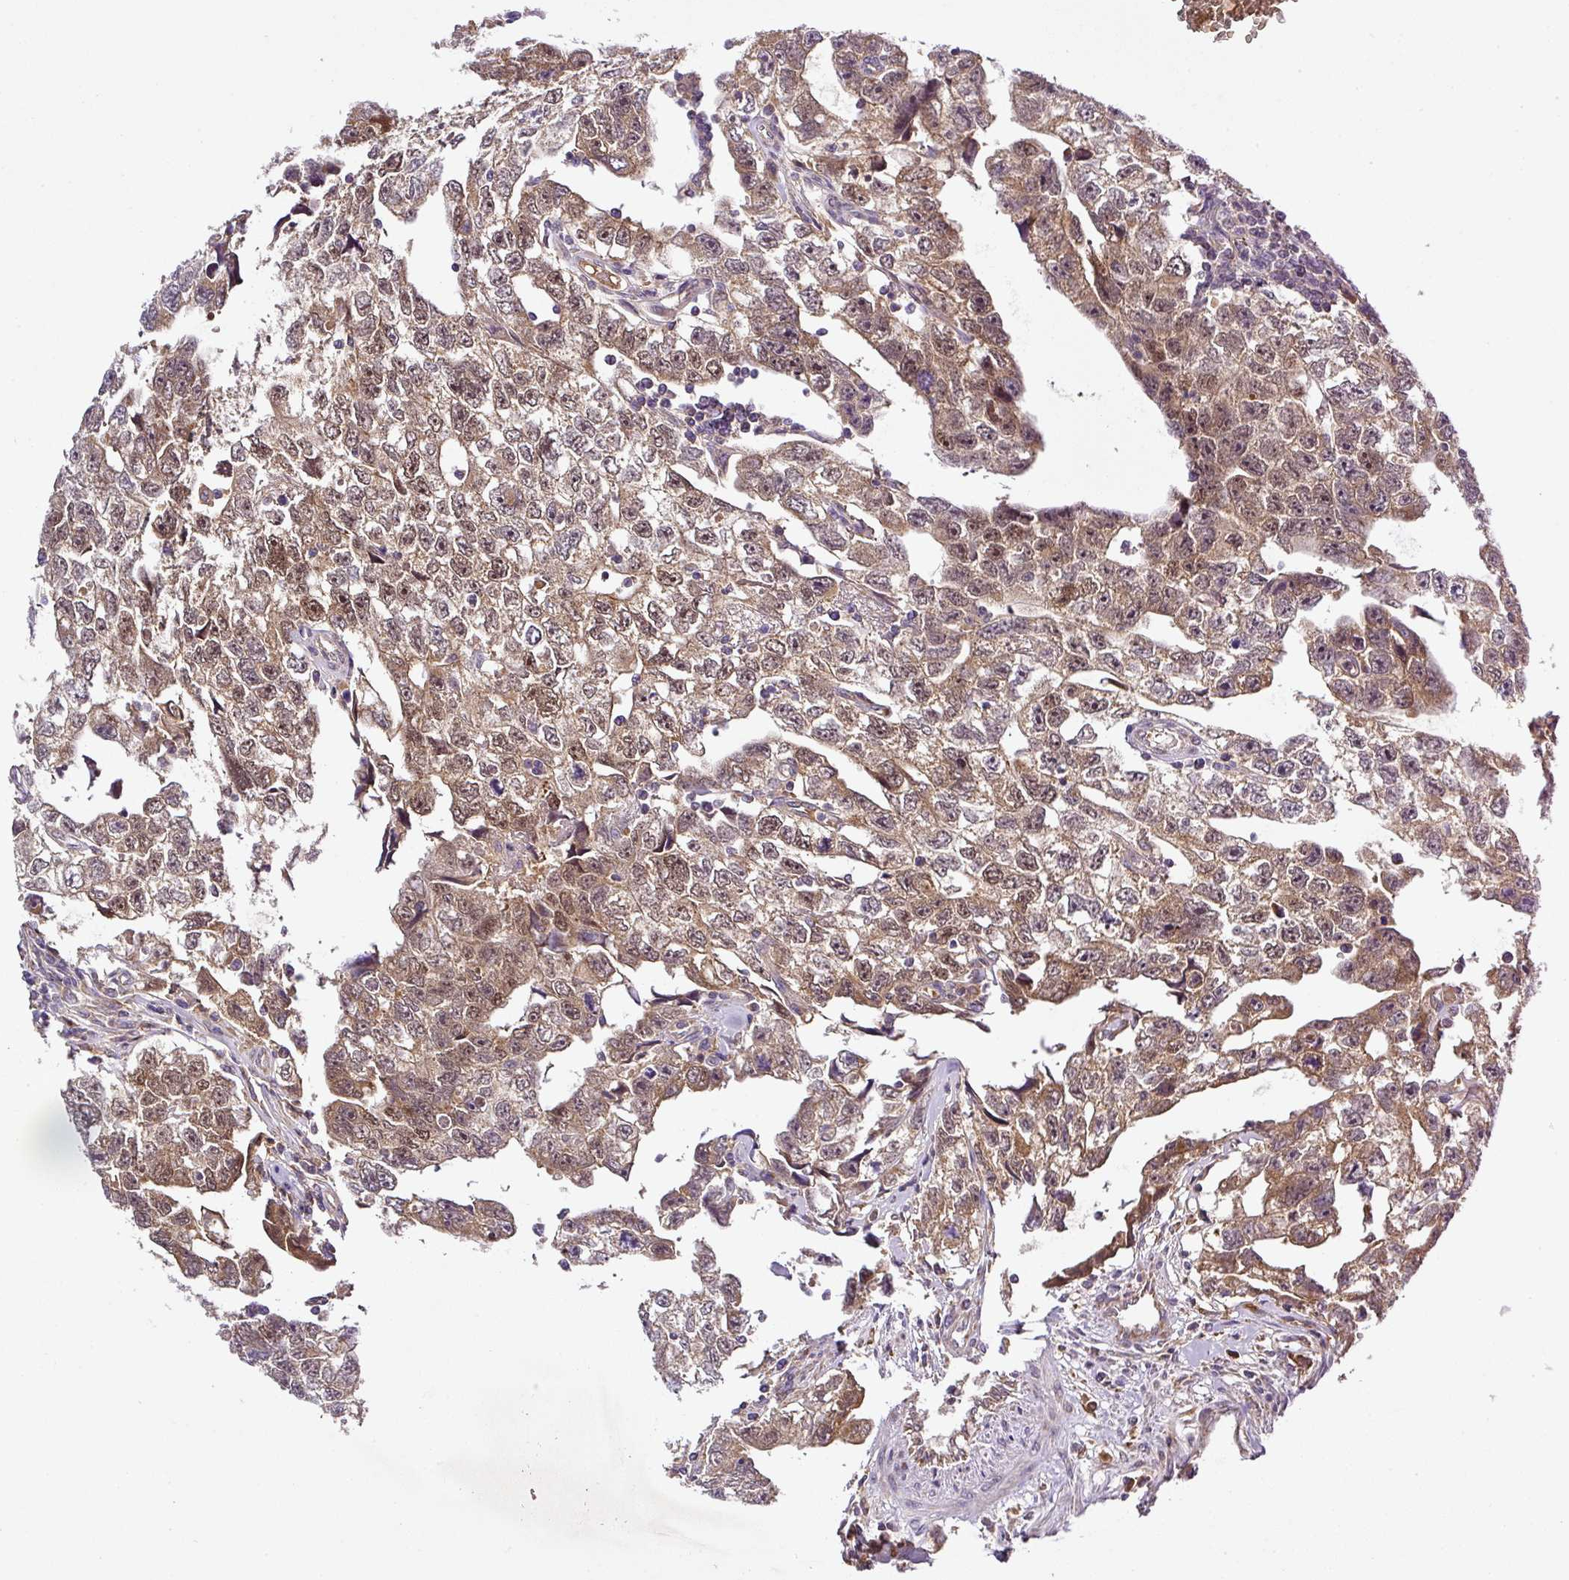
{"staining": {"intensity": "moderate", "quantity": ">75%", "location": "cytoplasmic/membranous,nuclear"}, "tissue": "testis cancer", "cell_type": "Tumor cells", "image_type": "cancer", "snomed": [{"axis": "morphology", "description": "Carcinoma, Embryonal, NOS"}, {"axis": "topography", "description": "Testis"}], "caption": "Tumor cells reveal moderate cytoplasmic/membranous and nuclear positivity in about >75% of cells in testis embryonal carcinoma. (DAB (3,3'-diaminobenzidine) IHC with brightfield microscopy, high magnification).", "gene": "ZNF513", "patient": {"sex": "male", "age": 22}}